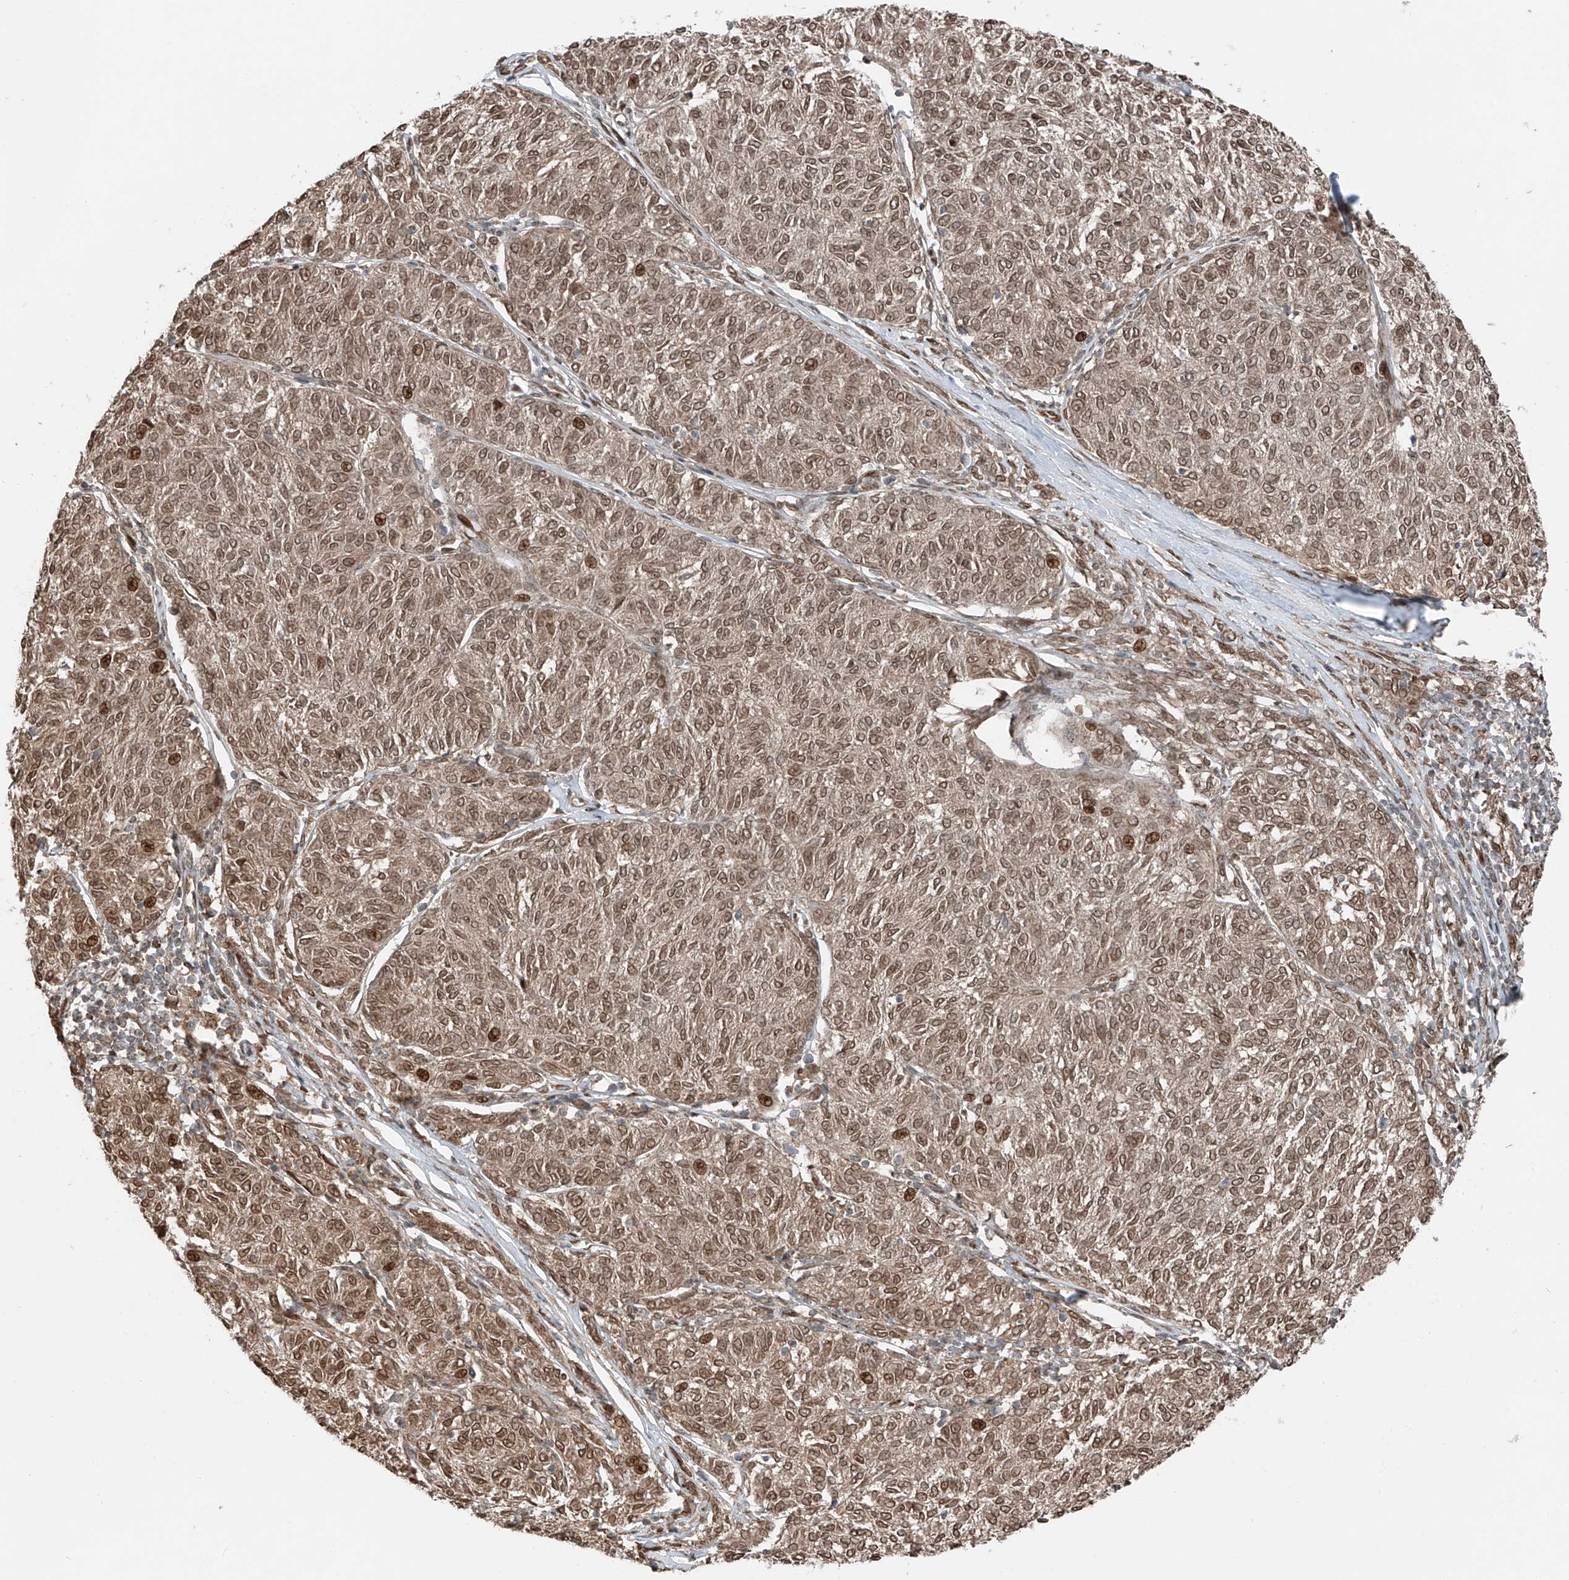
{"staining": {"intensity": "moderate", "quantity": ">75%", "location": "cytoplasmic/membranous,nuclear"}, "tissue": "melanoma", "cell_type": "Tumor cells", "image_type": "cancer", "snomed": [{"axis": "morphology", "description": "Malignant melanoma, NOS"}, {"axis": "topography", "description": "Skin"}], "caption": "A micrograph showing moderate cytoplasmic/membranous and nuclear expression in approximately >75% of tumor cells in malignant melanoma, as visualized by brown immunohistochemical staining.", "gene": "CEP162", "patient": {"sex": "female", "age": 72}}